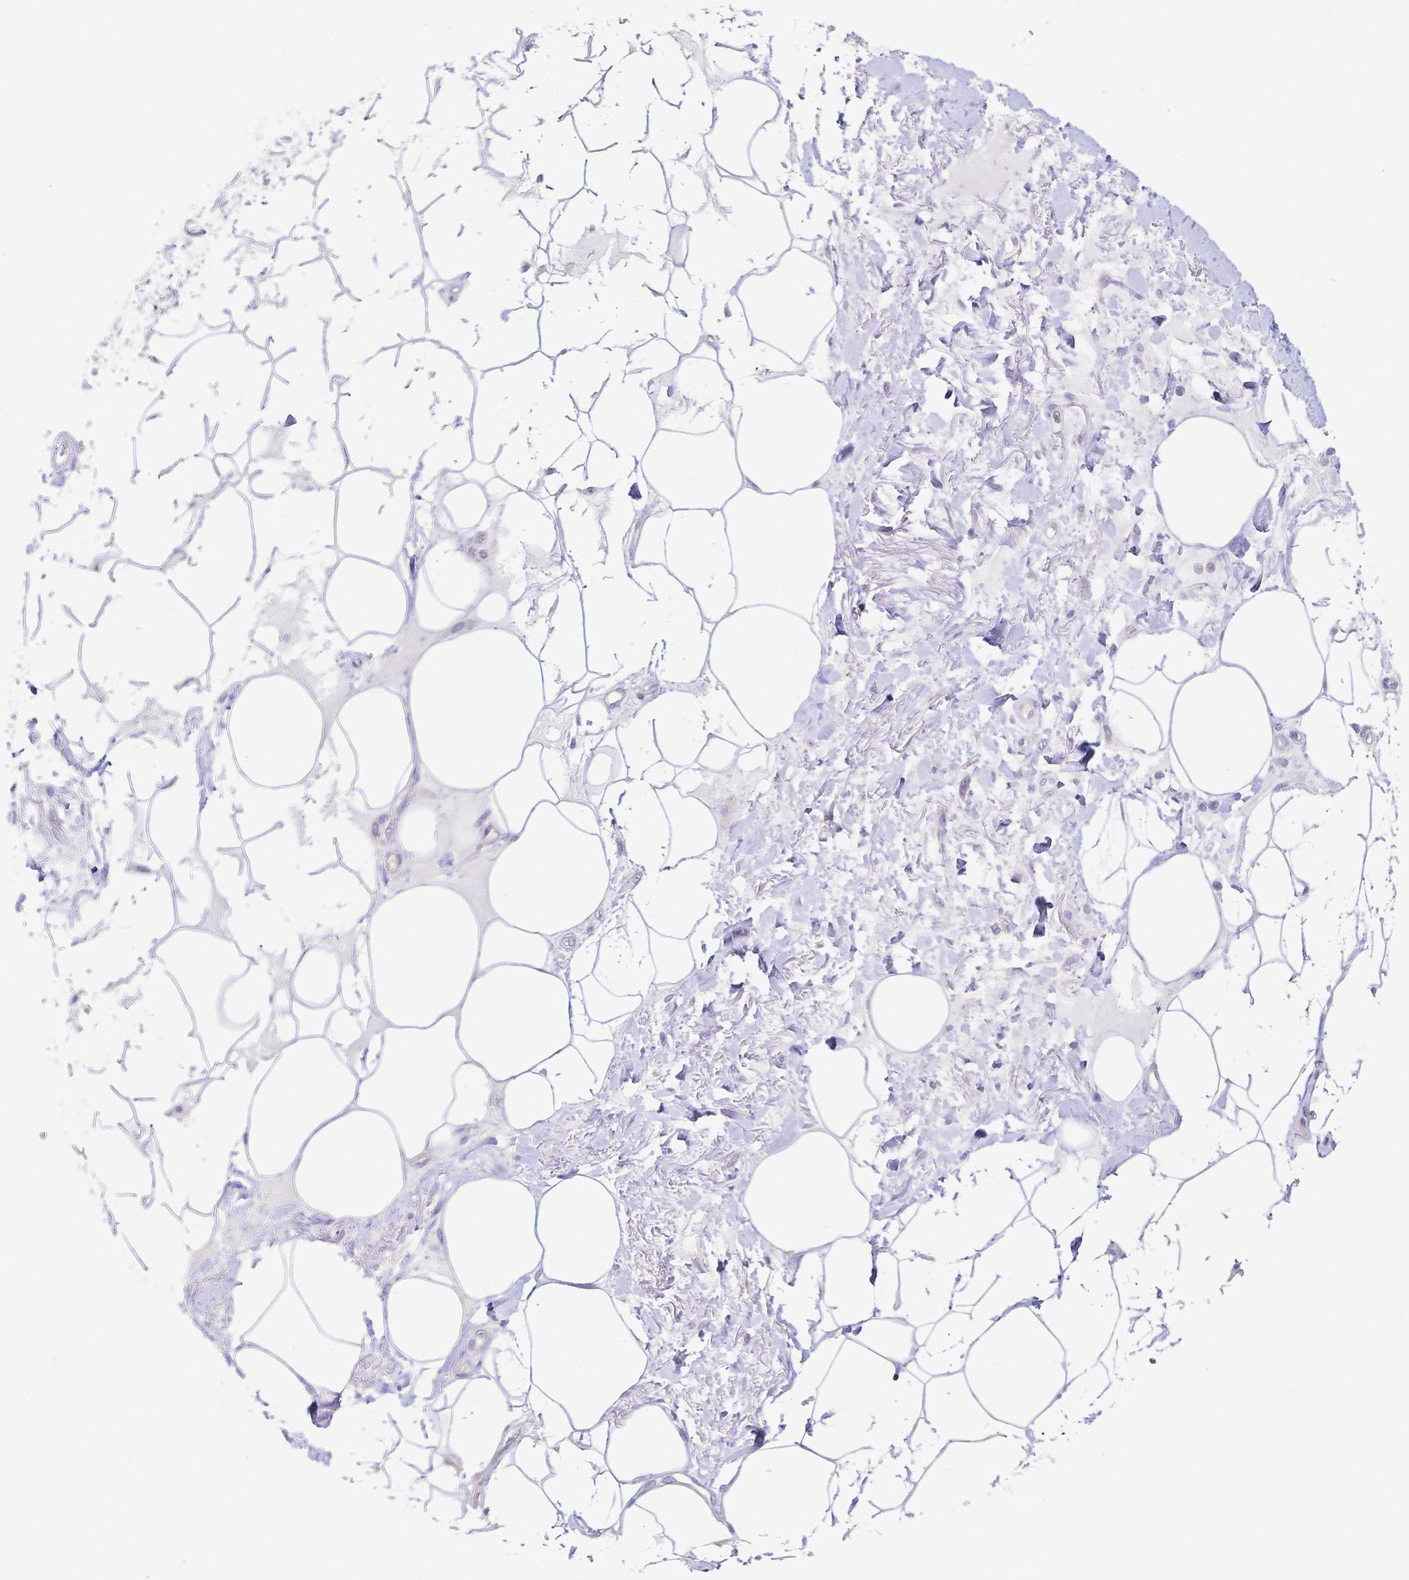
{"staining": {"intensity": "negative", "quantity": "none", "location": "none"}, "tissue": "adipose tissue", "cell_type": "Adipocytes", "image_type": "normal", "snomed": [{"axis": "morphology", "description": "Normal tissue, NOS"}, {"axis": "topography", "description": "Vagina"}, {"axis": "topography", "description": "Peripheral nerve tissue"}], "caption": "IHC image of benign adipose tissue stained for a protein (brown), which exhibits no expression in adipocytes.", "gene": "PKP3", "patient": {"sex": "female", "age": 71}}